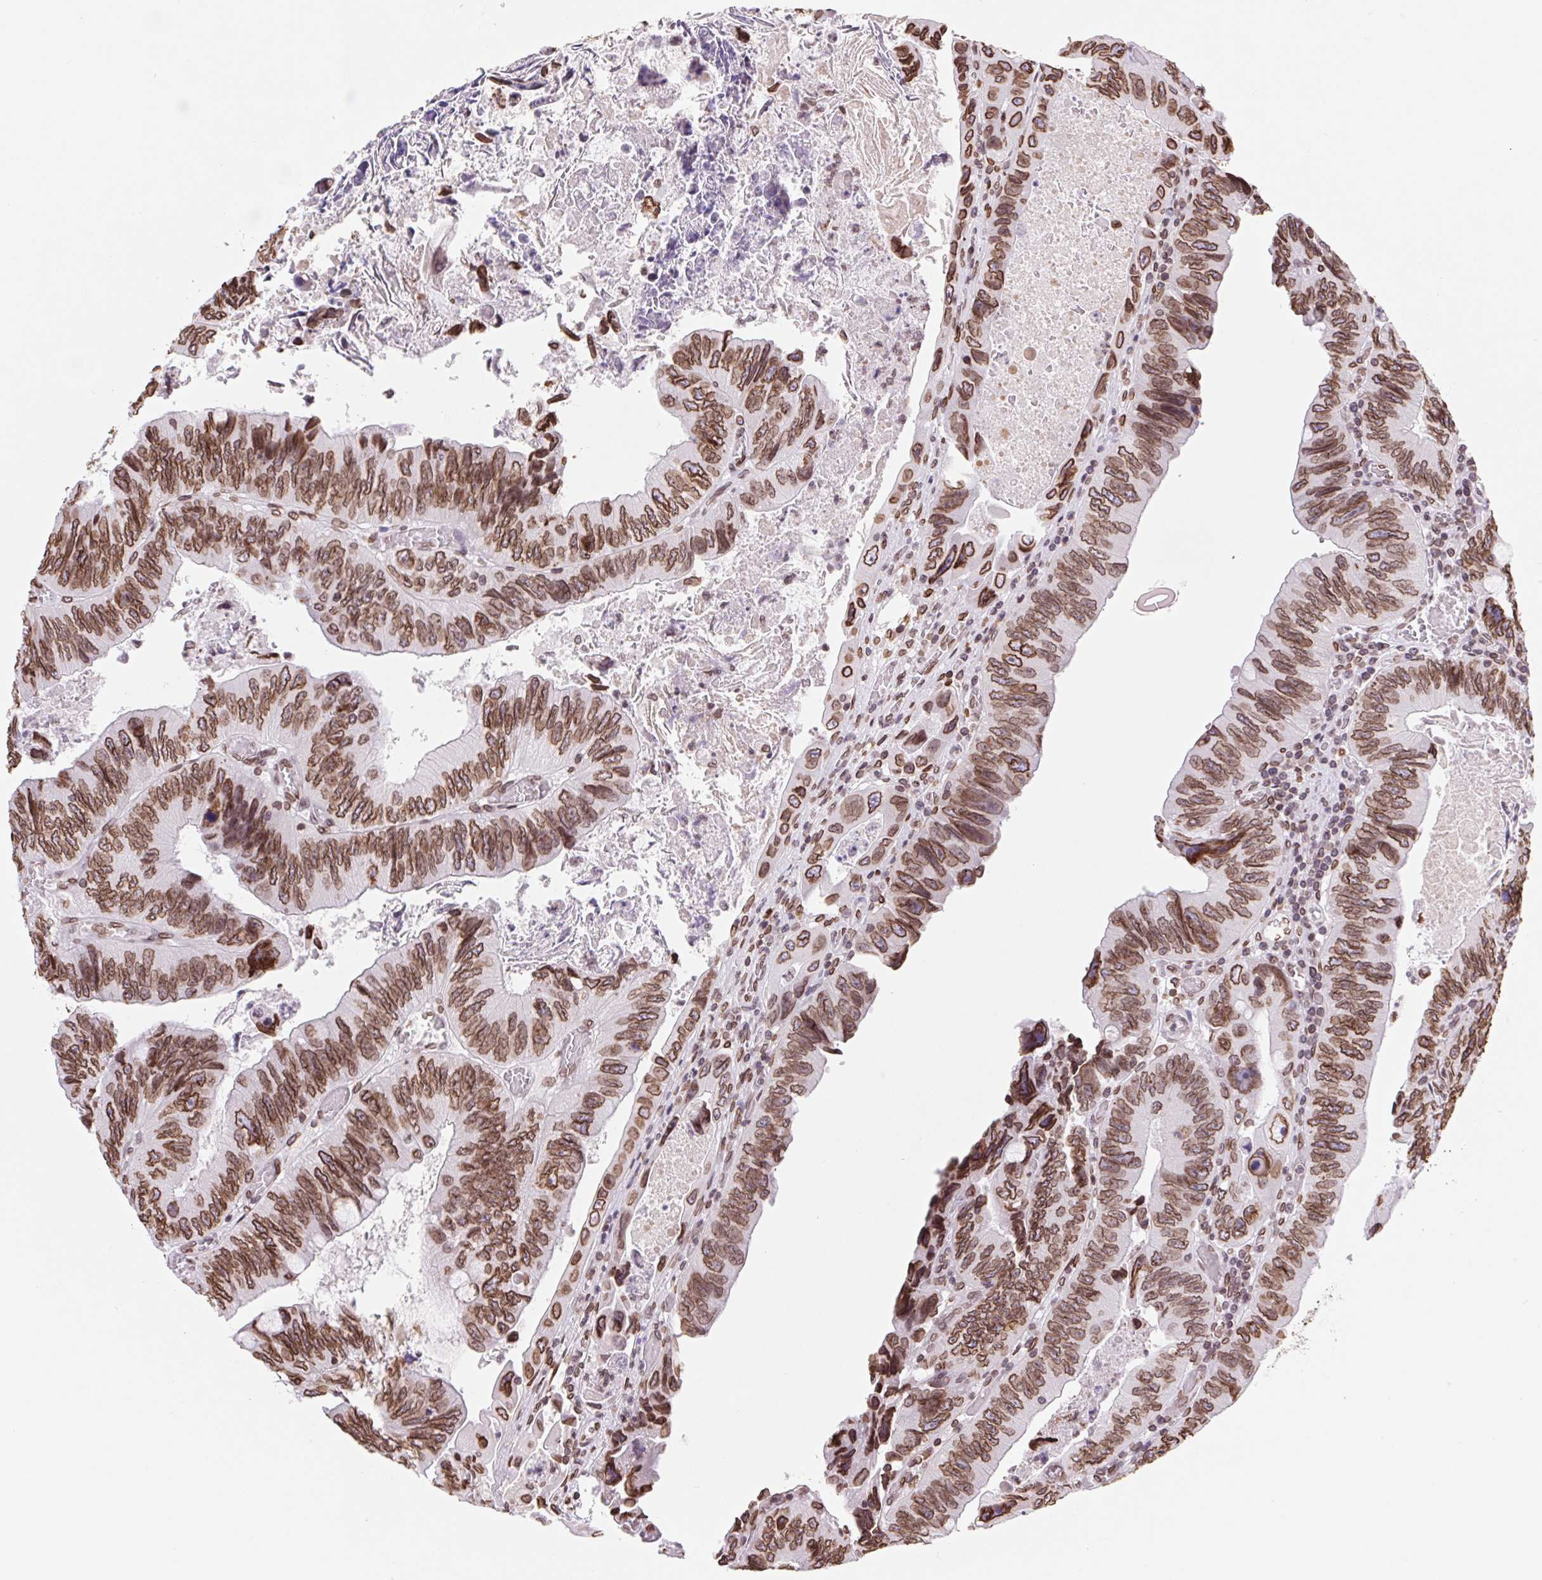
{"staining": {"intensity": "strong", "quantity": ">75%", "location": "cytoplasmic/membranous,nuclear"}, "tissue": "colorectal cancer", "cell_type": "Tumor cells", "image_type": "cancer", "snomed": [{"axis": "morphology", "description": "Adenocarcinoma, NOS"}, {"axis": "topography", "description": "Colon"}], "caption": "IHC photomicrograph of human colorectal cancer stained for a protein (brown), which shows high levels of strong cytoplasmic/membranous and nuclear expression in approximately >75% of tumor cells.", "gene": "LMNB2", "patient": {"sex": "female", "age": 84}}